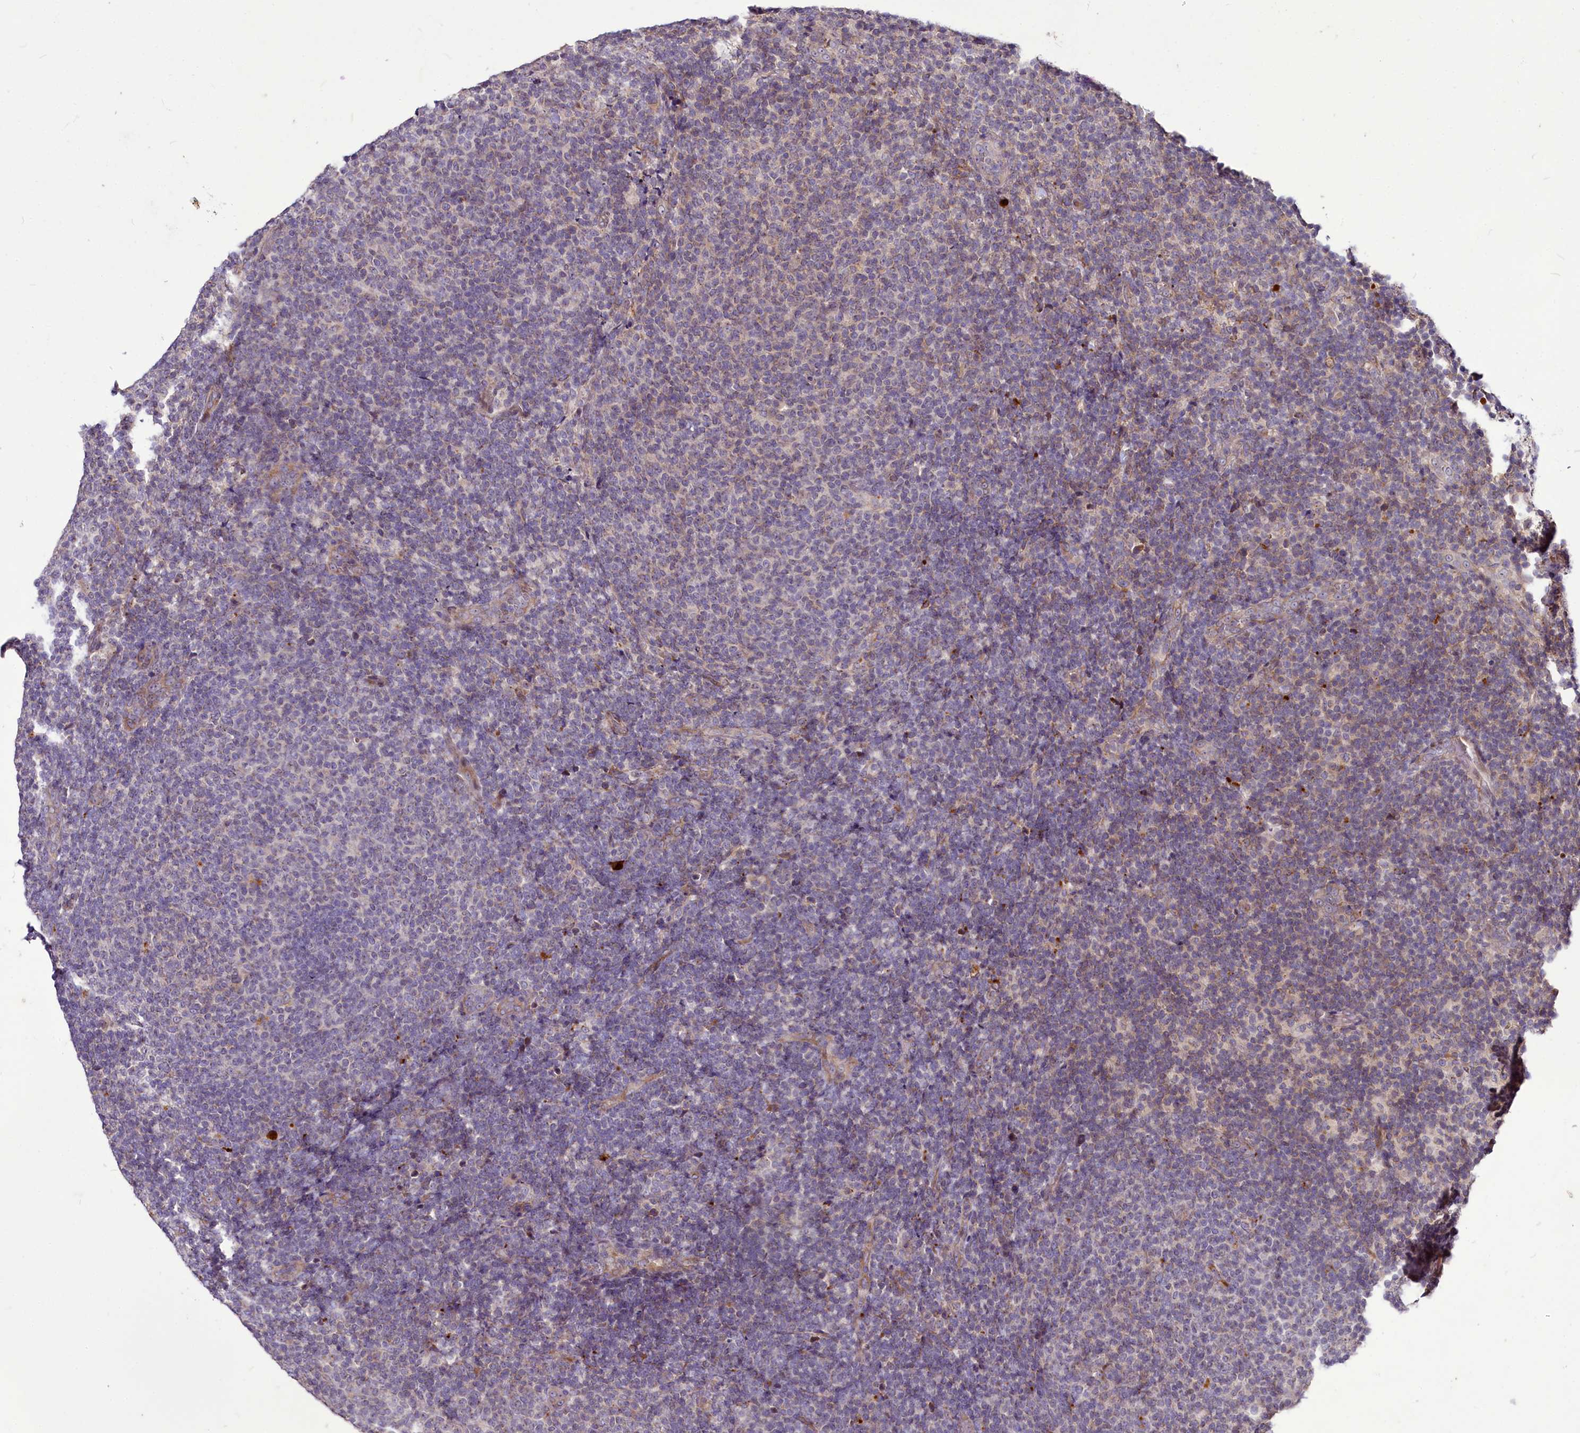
{"staining": {"intensity": "negative", "quantity": "none", "location": "none"}, "tissue": "lymphoma", "cell_type": "Tumor cells", "image_type": "cancer", "snomed": [{"axis": "morphology", "description": "Malignant lymphoma, non-Hodgkin's type, Low grade"}, {"axis": "topography", "description": "Lymph node"}], "caption": "The immunohistochemistry (IHC) image has no significant positivity in tumor cells of malignant lymphoma, non-Hodgkin's type (low-grade) tissue.", "gene": "C11orf86", "patient": {"sex": "male", "age": 66}}